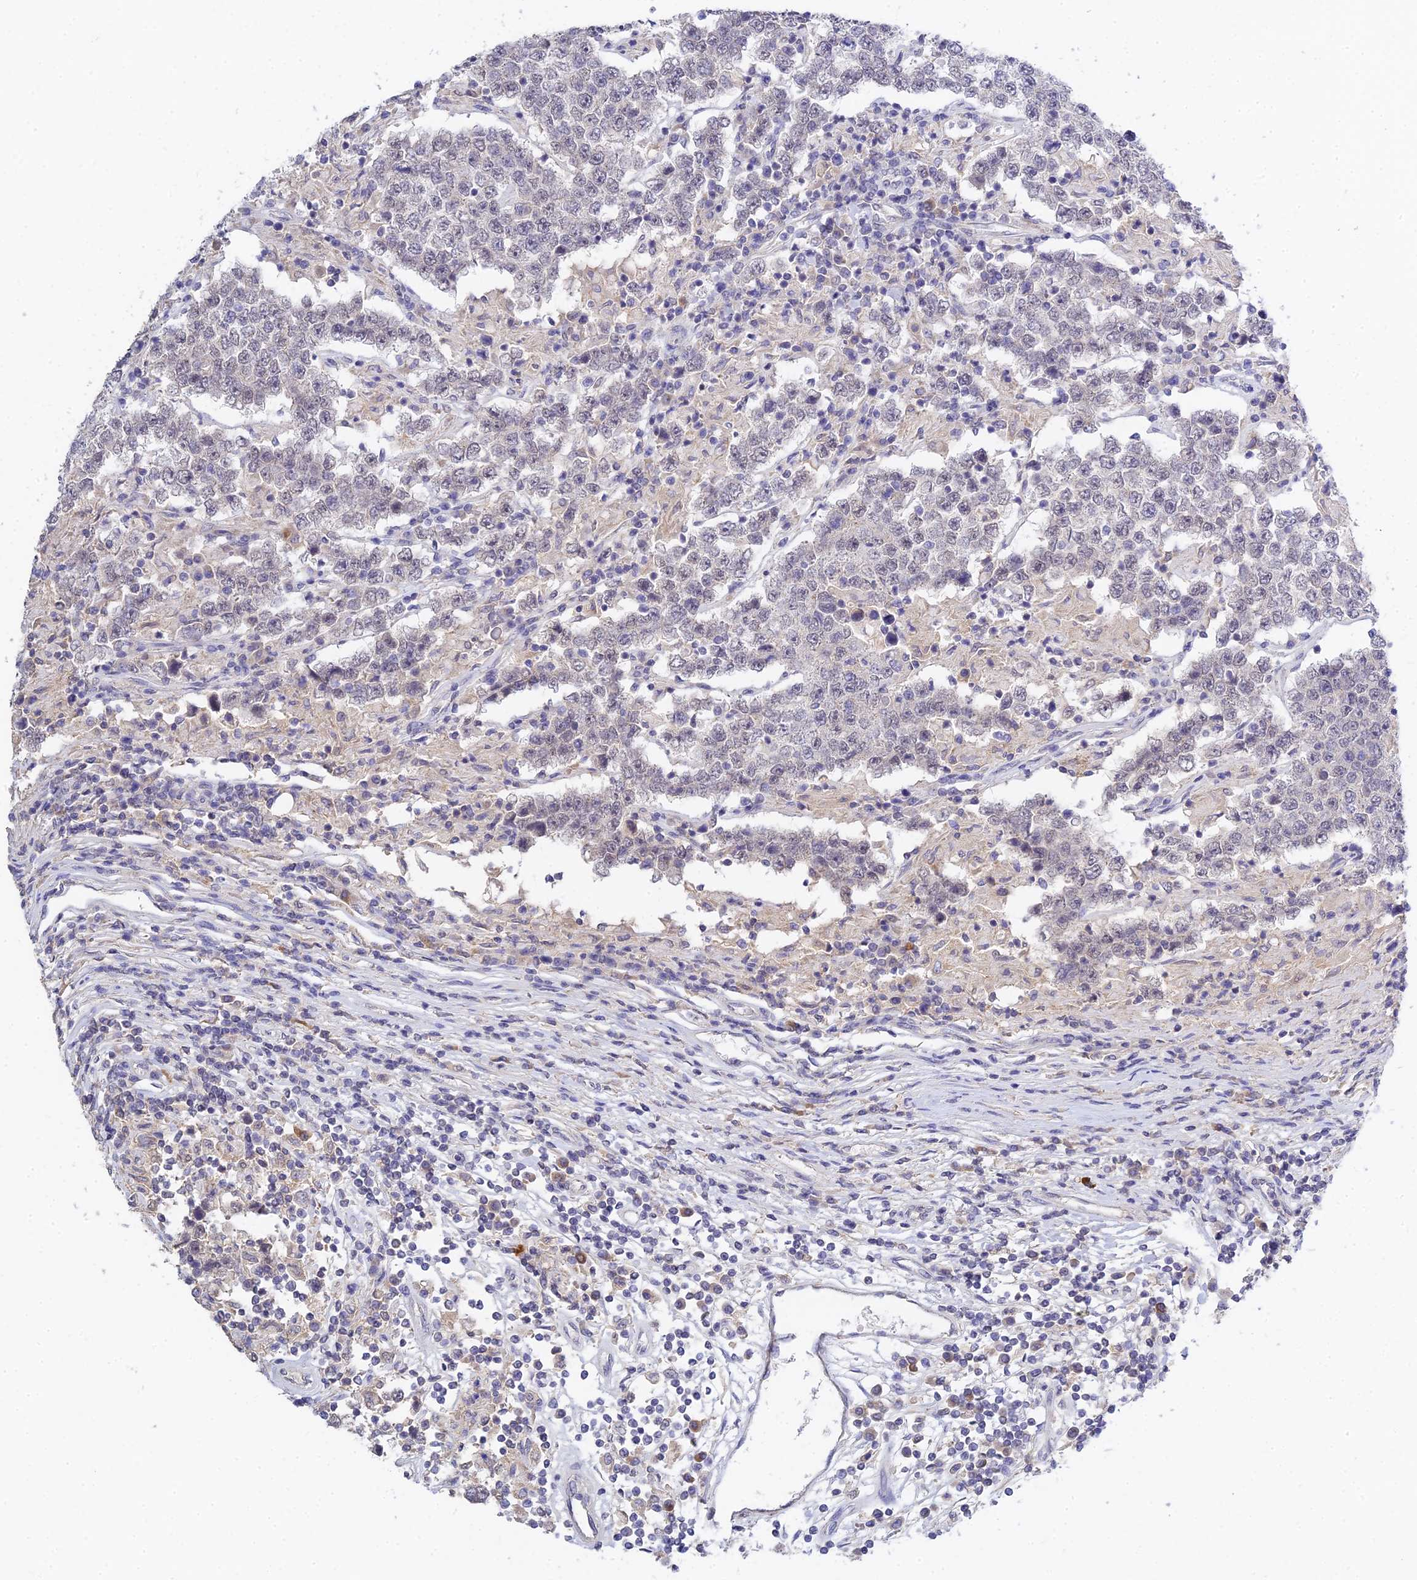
{"staining": {"intensity": "negative", "quantity": "none", "location": "none"}, "tissue": "testis cancer", "cell_type": "Tumor cells", "image_type": "cancer", "snomed": [{"axis": "morphology", "description": "Normal tissue, NOS"}, {"axis": "morphology", "description": "Urothelial carcinoma, High grade"}, {"axis": "morphology", "description": "Seminoma, NOS"}, {"axis": "morphology", "description": "Carcinoma, Embryonal, NOS"}, {"axis": "topography", "description": "Urinary bladder"}, {"axis": "topography", "description": "Testis"}], "caption": "Immunohistochemistry photomicrograph of neoplastic tissue: embryonal carcinoma (testis) stained with DAB (3,3'-diaminobenzidine) demonstrates no significant protein positivity in tumor cells. The staining was performed using DAB (3,3'-diaminobenzidine) to visualize the protein expression in brown, while the nuclei were stained in blue with hematoxylin (Magnification: 20x).", "gene": "HOXB1", "patient": {"sex": "male", "age": 41}}